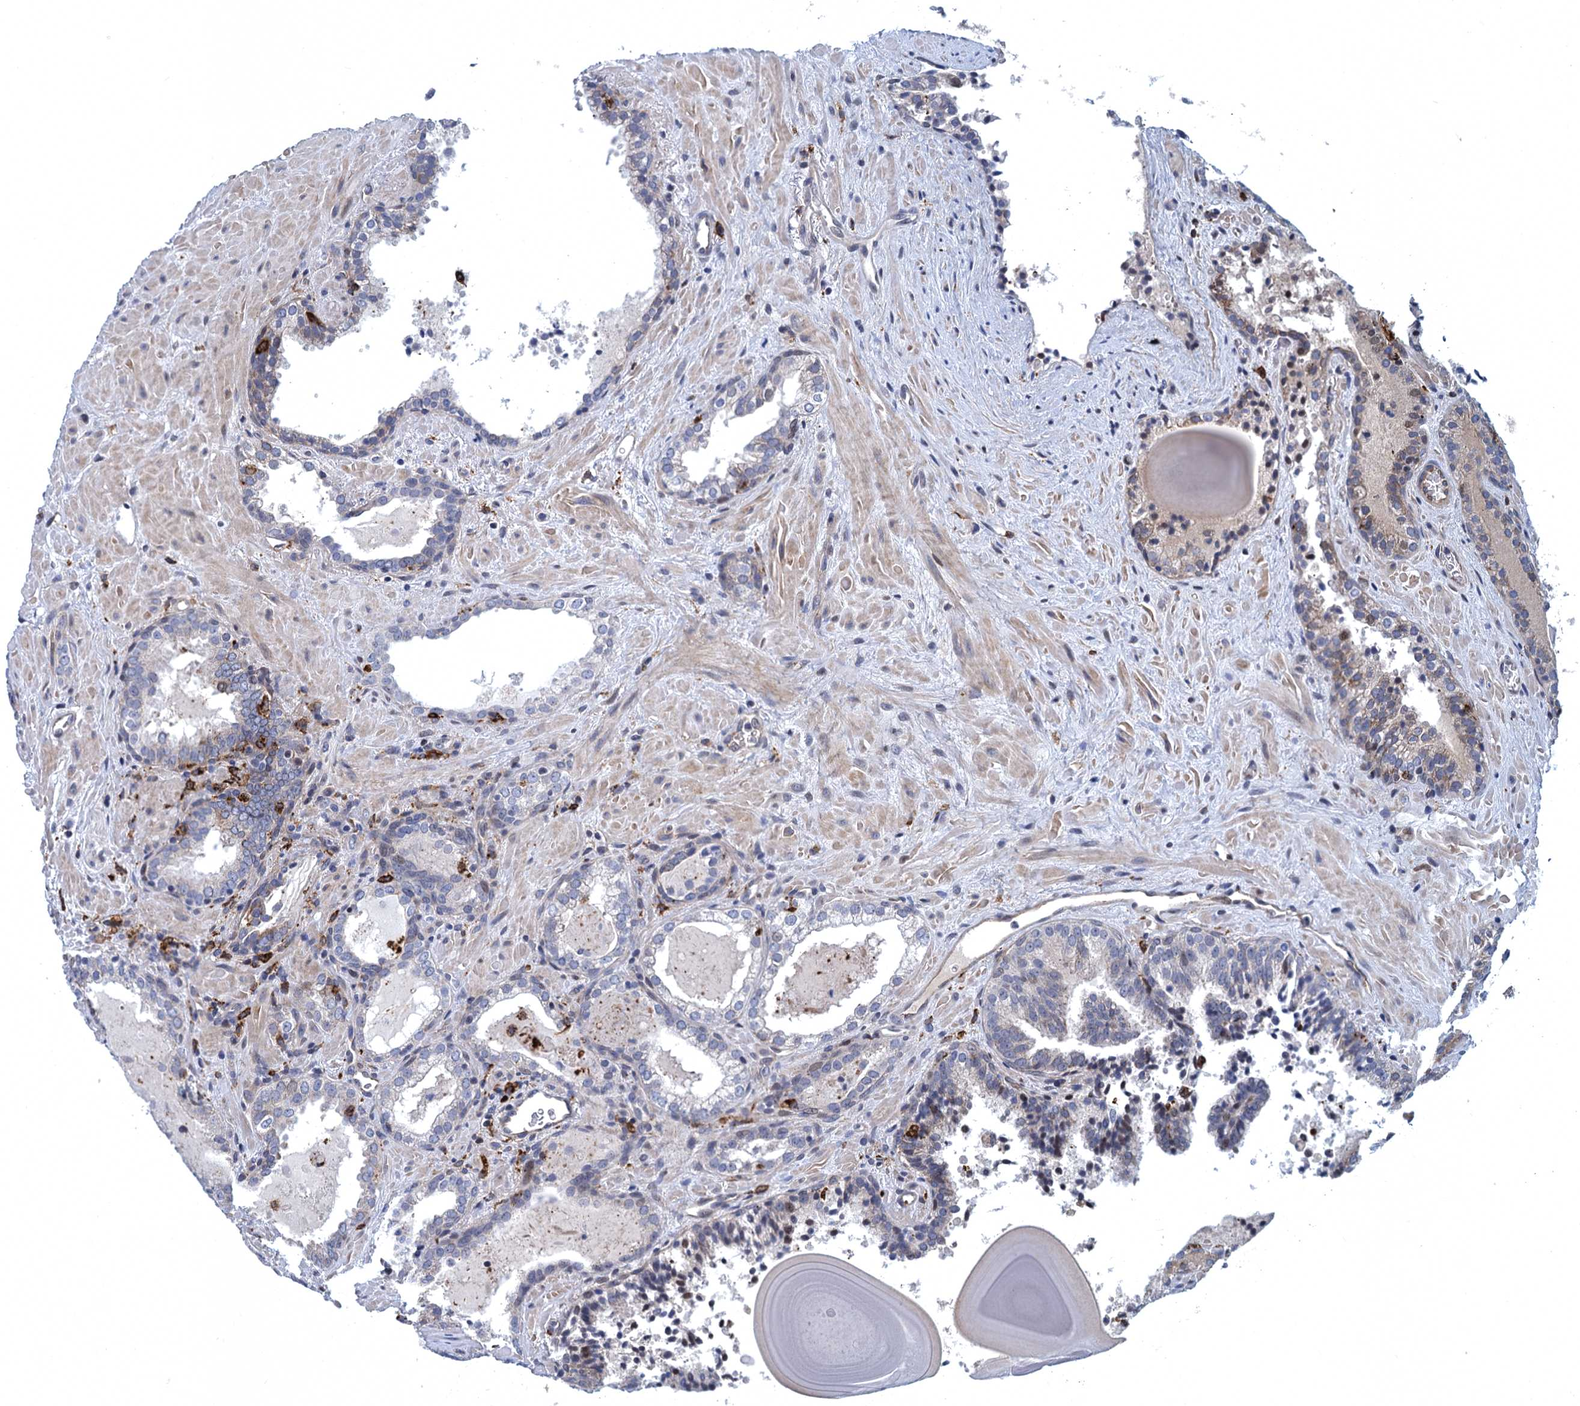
{"staining": {"intensity": "negative", "quantity": "none", "location": "none"}, "tissue": "prostate cancer", "cell_type": "Tumor cells", "image_type": "cancer", "snomed": [{"axis": "morphology", "description": "Adenocarcinoma, High grade"}, {"axis": "topography", "description": "Prostate"}], "caption": "High power microscopy micrograph of an IHC micrograph of prostate cancer, revealing no significant staining in tumor cells.", "gene": "DNHD1", "patient": {"sex": "male", "age": 66}}